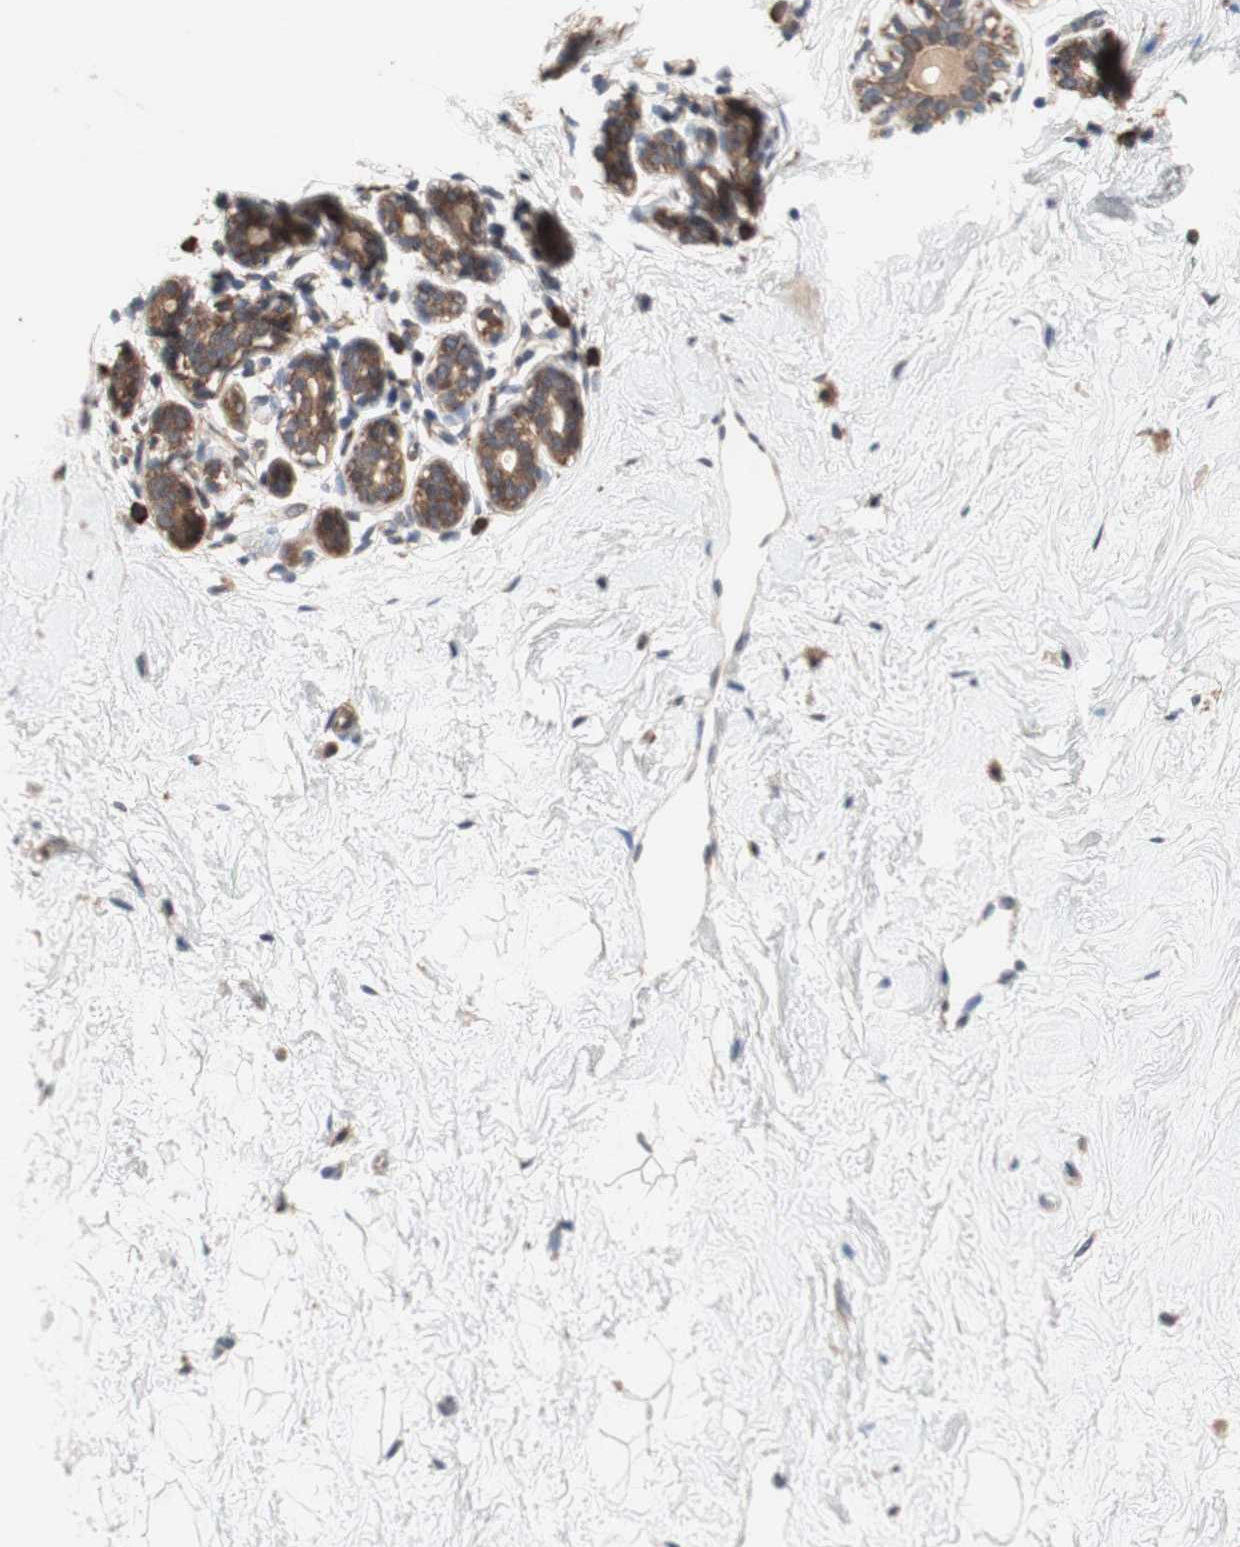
{"staining": {"intensity": "negative", "quantity": "none", "location": "none"}, "tissue": "breast", "cell_type": "Adipocytes", "image_type": "normal", "snomed": [{"axis": "morphology", "description": "Normal tissue, NOS"}, {"axis": "topography", "description": "Breast"}], "caption": "The photomicrograph reveals no staining of adipocytes in normal breast.", "gene": "DDOST", "patient": {"sex": "female", "age": 23}}